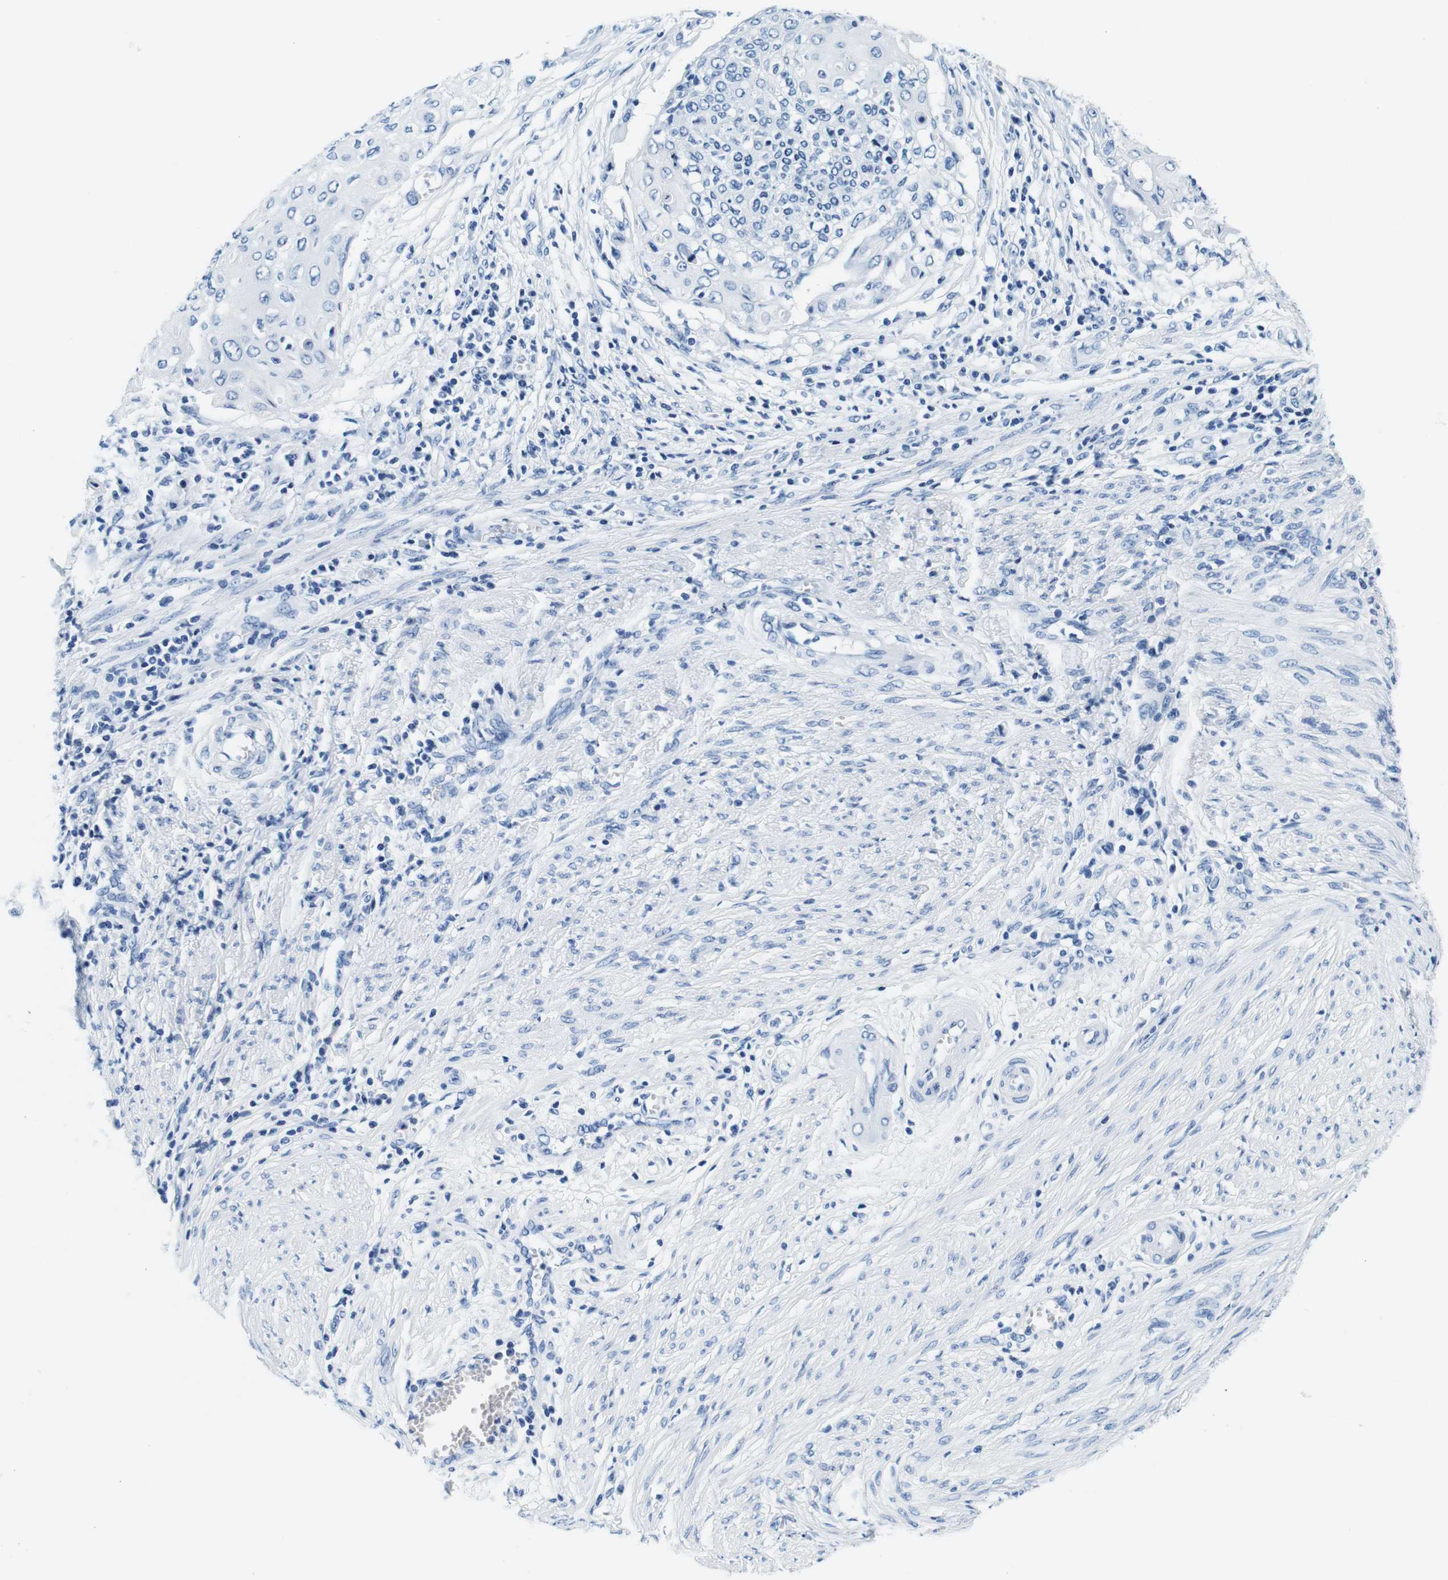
{"staining": {"intensity": "negative", "quantity": "none", "location": "none"}, "tissue": "cervical cancer", "cell_type": "Tumor cells", "image_type": "cancer", "snomed": [{"axis": "morphology", "description": "Squamous cell carcinoma, NOS"}, {"axis": "topography", "description": "Cervix"}], "caption": "An immunohistochemistry (IHC) histopathology image of squamous cell carcinoma (cervical) is shown. There is no staining in tumor cells of squamous cell carcinoma (cervical).", "gene": "ELANE", "patient": {"sex": "female", "age": 39}}